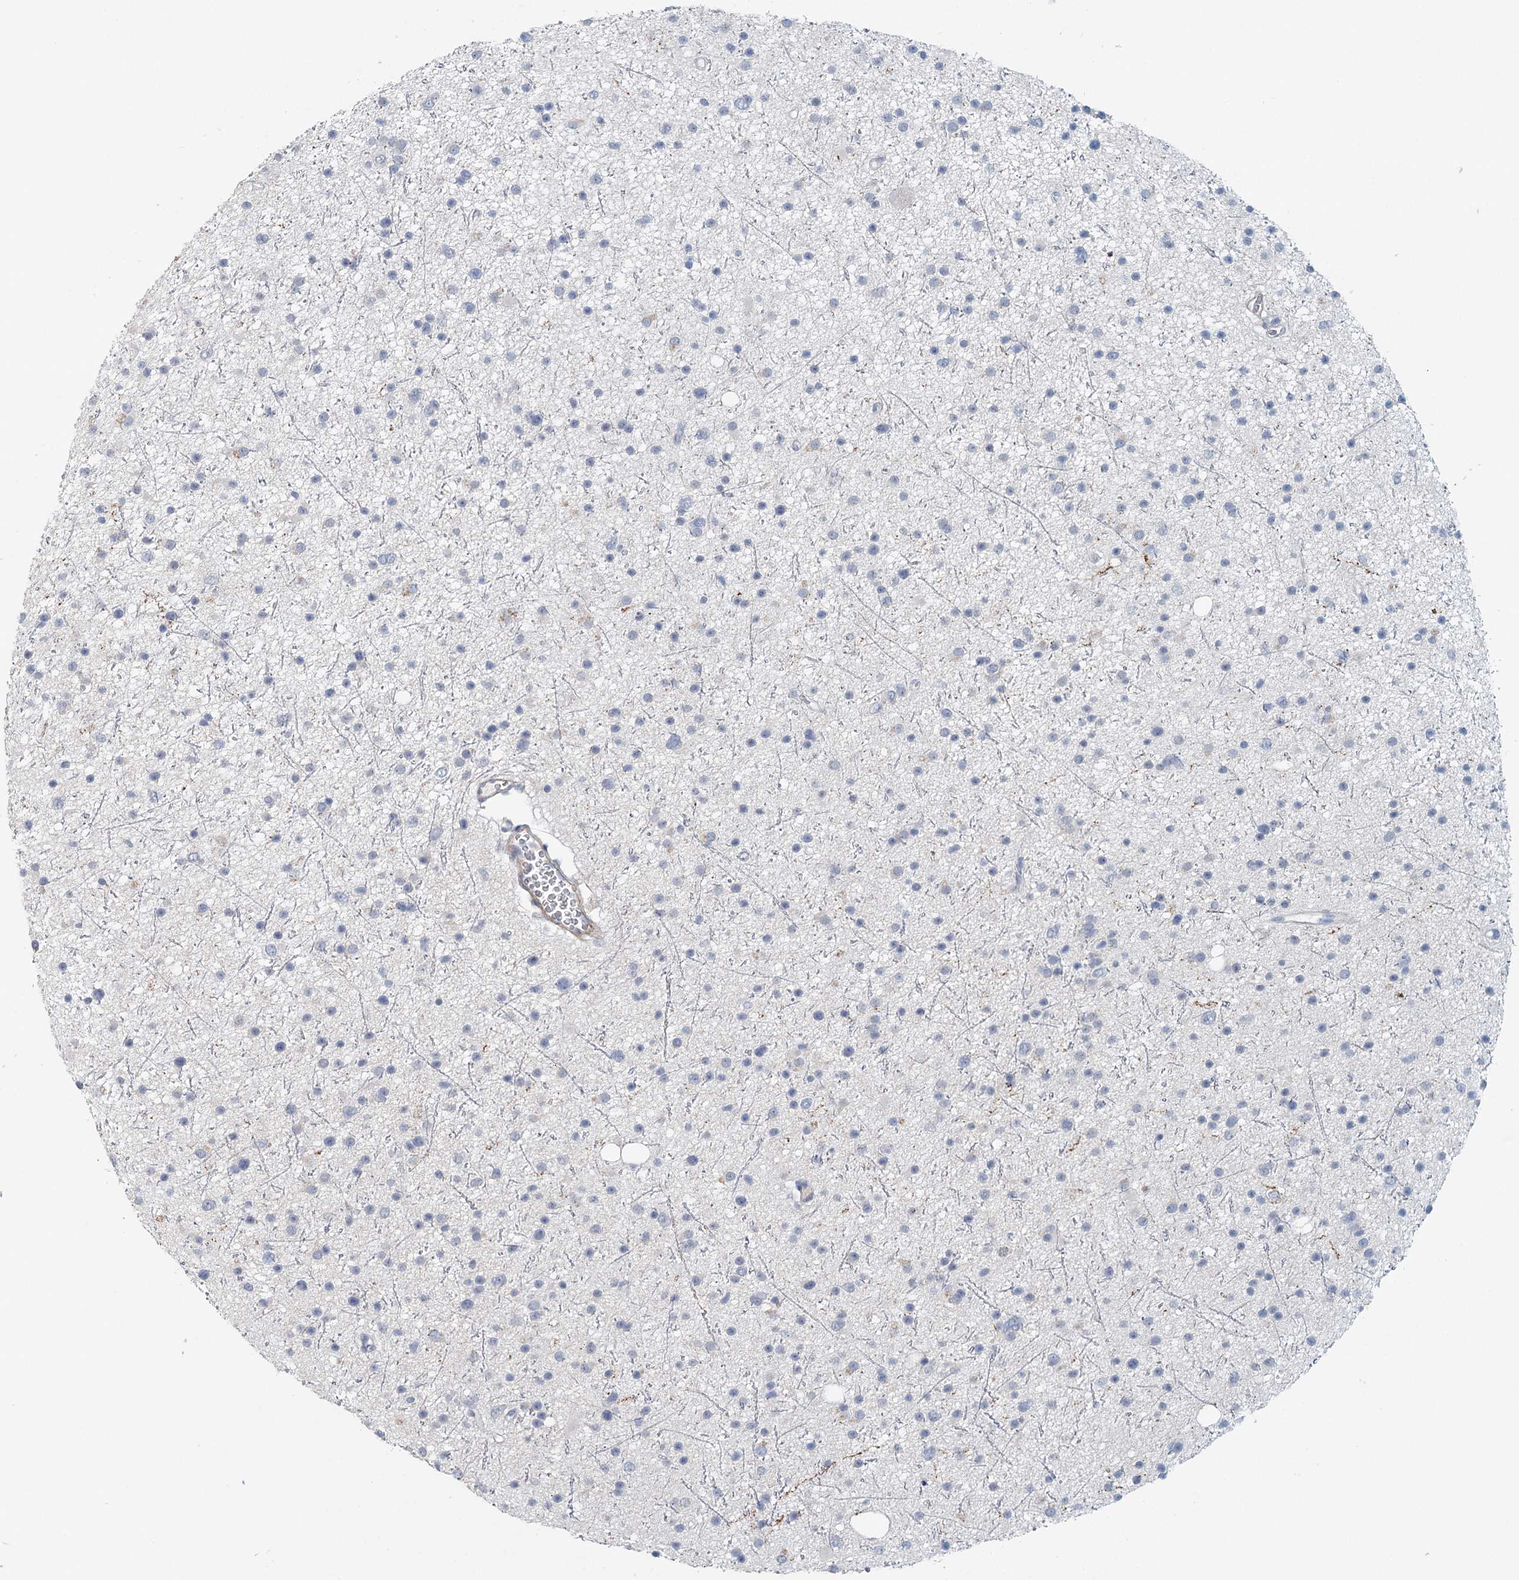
{"staining": {"intensity": "negative", "quantity": "none", "location": "none"}, "tissue": "glioma", "cell_type": "Tumor cells", "image_type": "cancer", "snomed": [{"axis": "morphology", "description": "Glioma, malignant, Low grade"}, {"axis": "topography", "description": "Cerebral cortex"}], "caption": "Malignant glioma (low-grade) stained for a protein using immunohistochemistry (IHC) shows no staining tumor cells.", "gene": "SYNPO", "patient": {"sex": "female", "age": 39}}